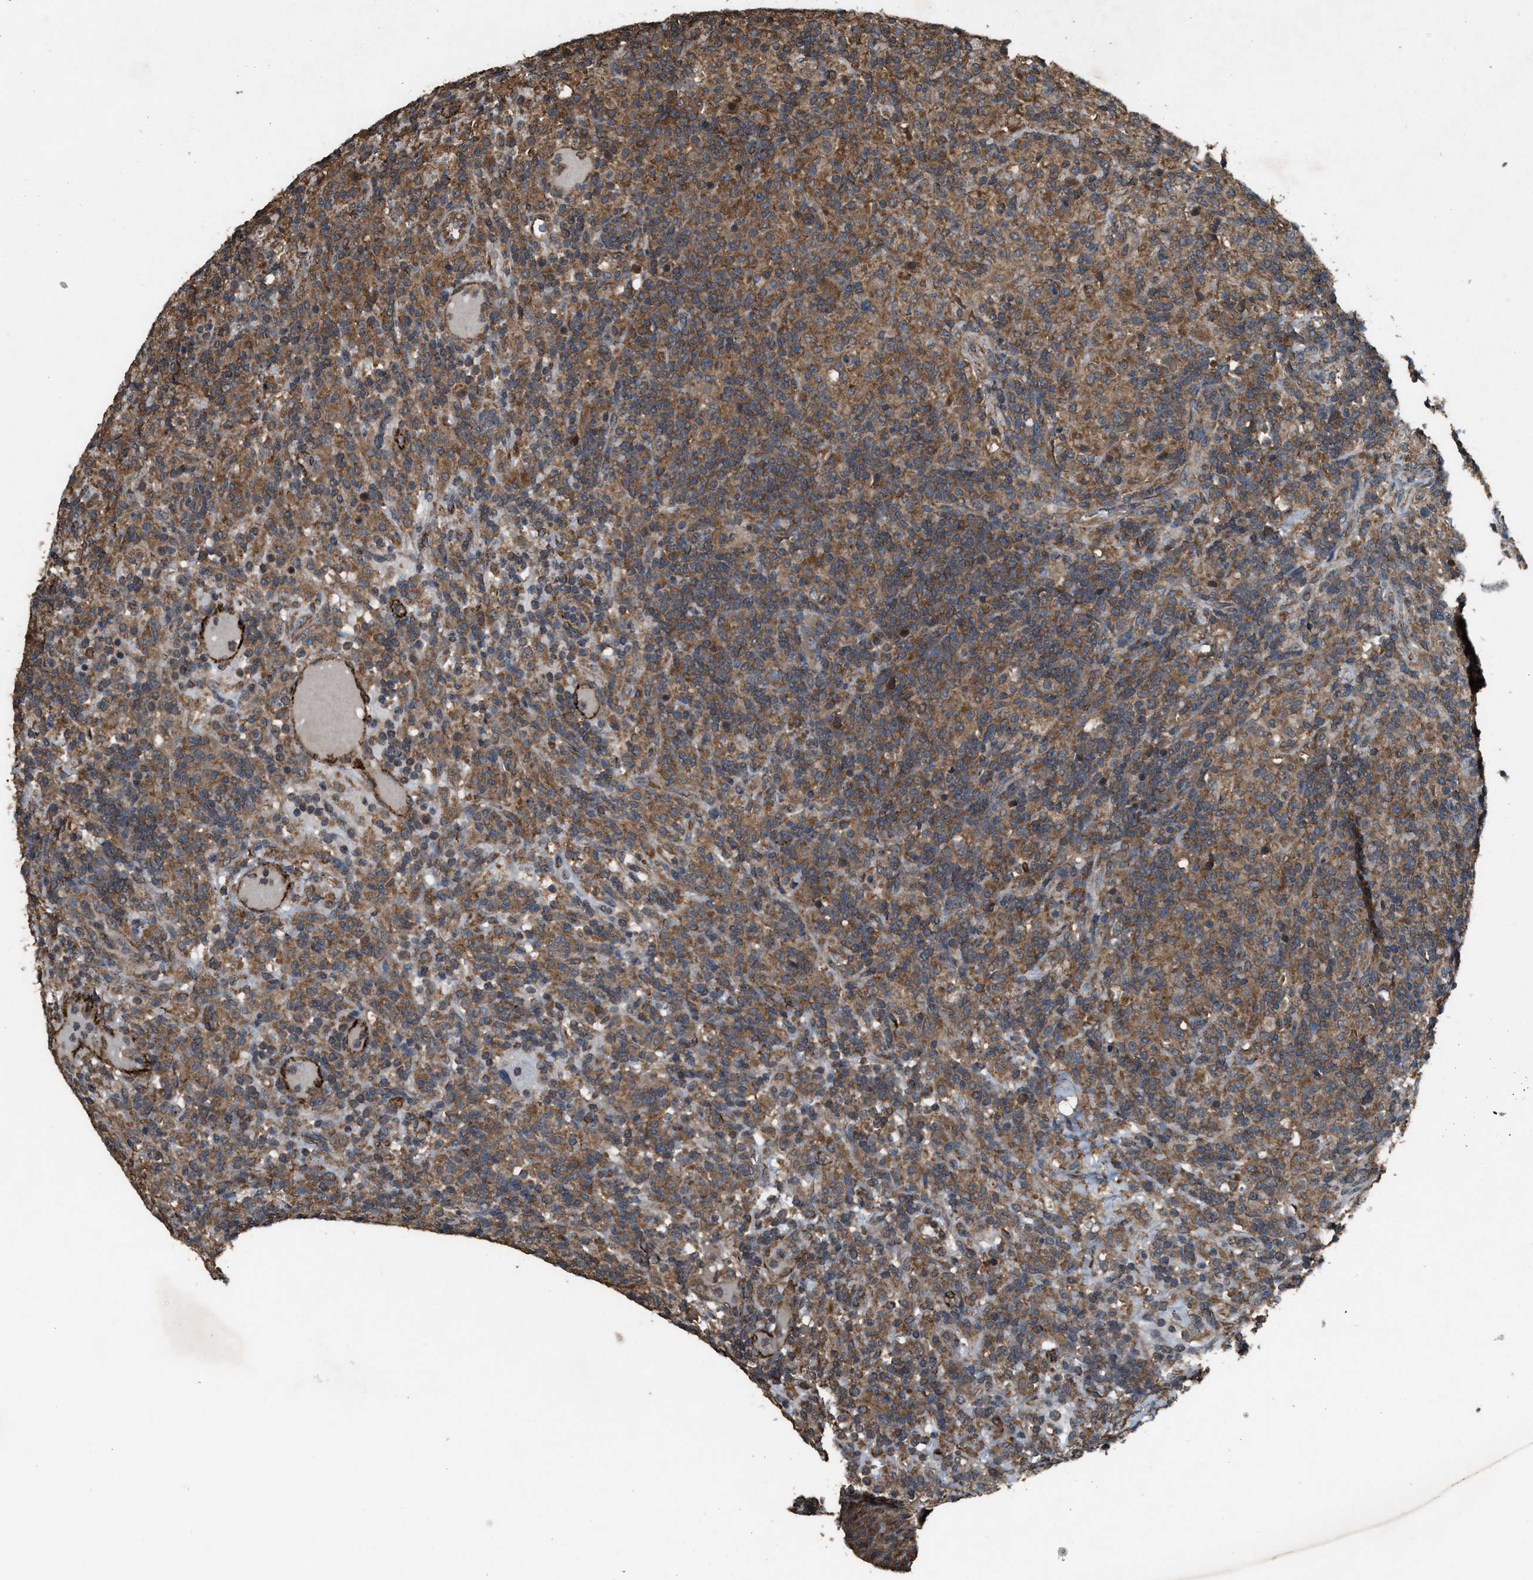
{"staining": {"intensity": "moderate", "quantity": ">75%", "location": "cytoplasmic/membranous"}, "tissue": "lymphoma", "cell_type": "Tumor cells", "image_type": "cancer", "snomed": [{"axis": "morphology", "description": "Hodgkin's disease, NOS"}, {"axis": "topography", "description": "Lymph node"}], "caption": "This photomicrograph displays IHC staining of Hodgkin's disease, with medium moderate cytoplasmic/membranous expression in approximately >75% of tumor cells.", "gene": "ARHGEF5", "patient": {"sex": "male", "age": 70}}